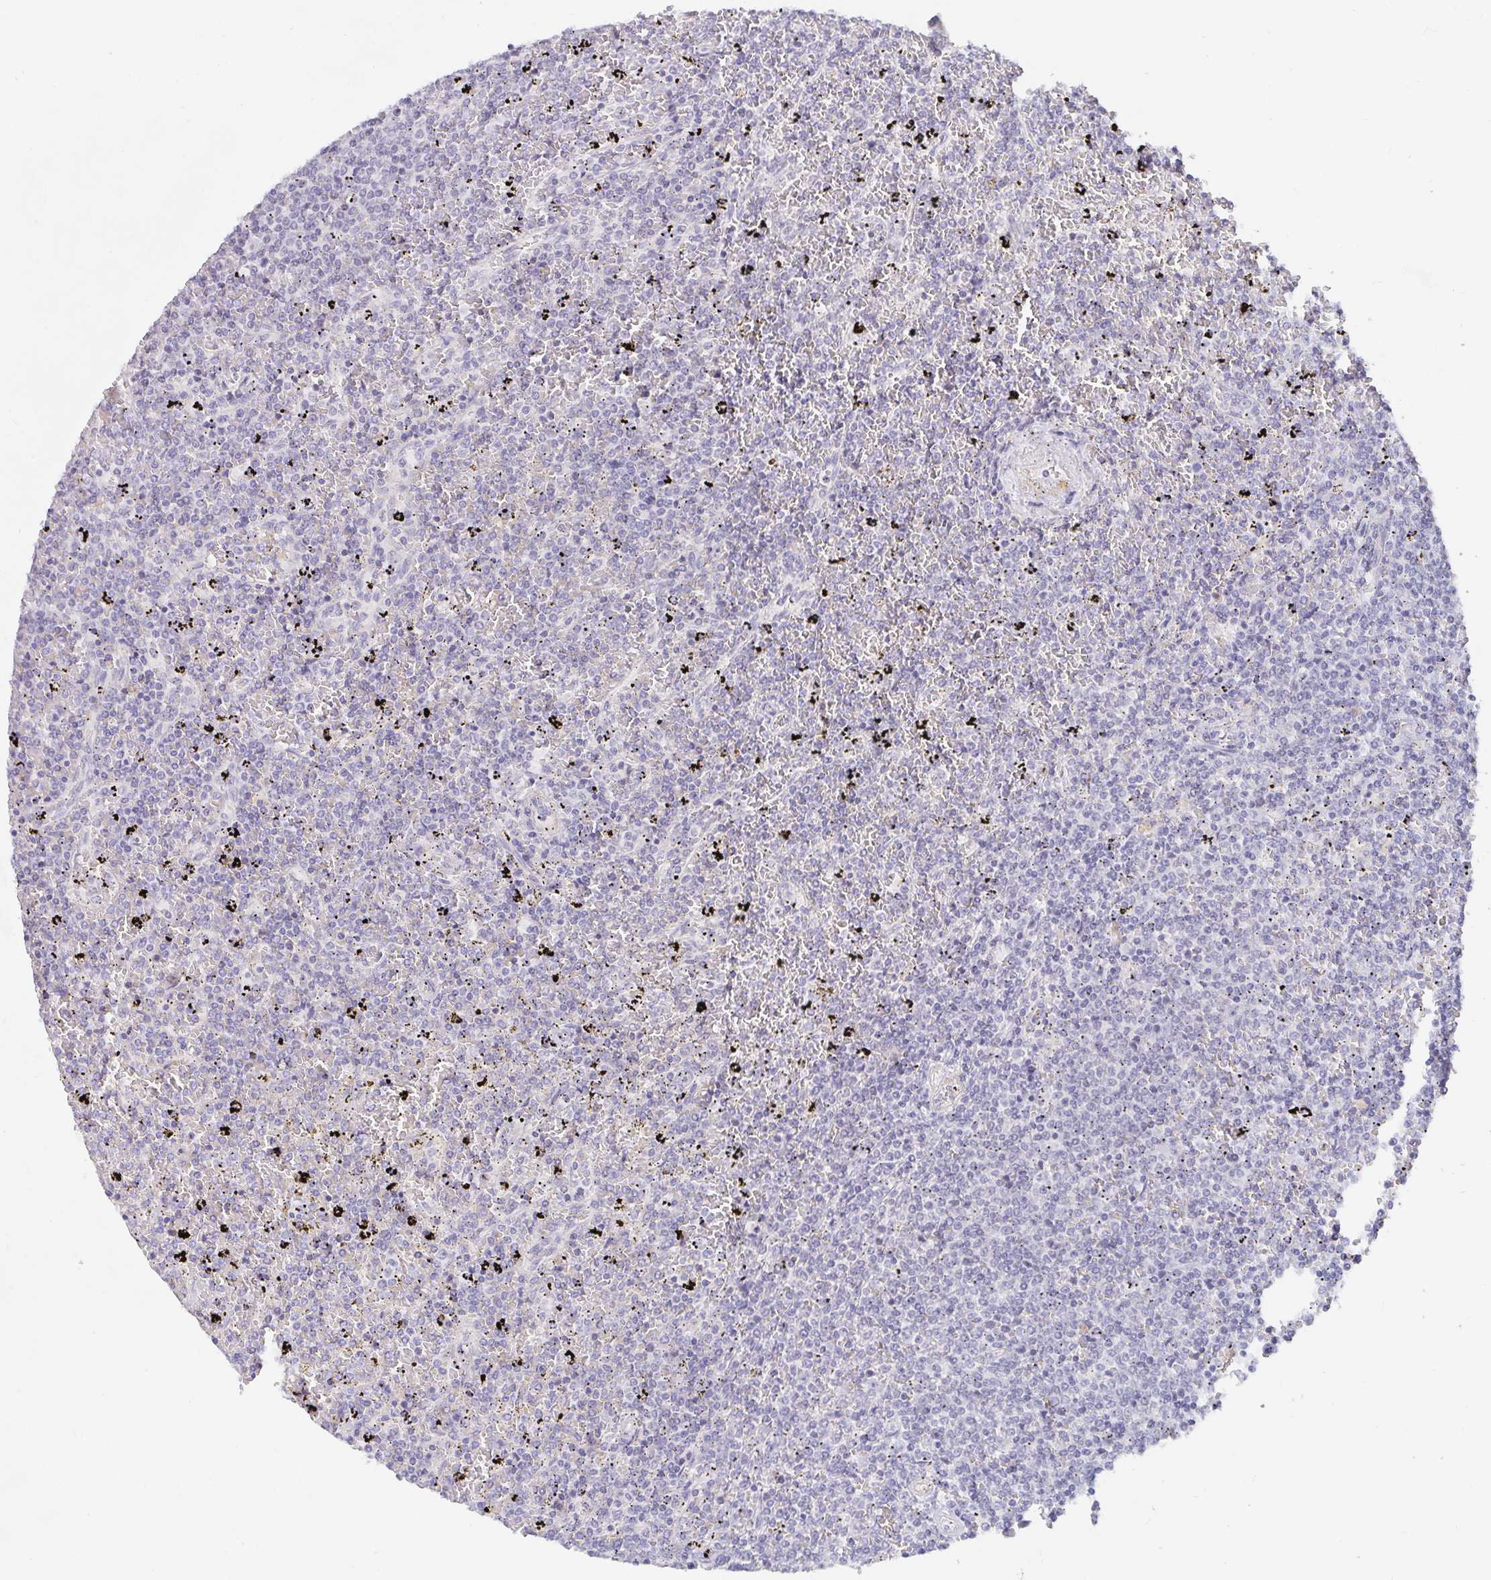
{"staining": {"intensity": "negative", "quantity": "none", "location": "none"}, "tissue": "lymphoma", "cell_type": "Tumor cells", "image_type": "cancer", "snomed": [{"axis": "morphology", "description": "Malignant lymphoma, non-Hodgkin's type, Low grade"}, {"axis": "topography", "description": "Spleen"}], "caption": "DAB (3,3'-diaminobenzidine) immunohistochemical staining of human low-grade malignant lymphoma, non-Hodgkin's type shows no significant positivity in tumor cells. Brightfield microscopy of immunohistochemistry stained with DAB (brown) and hematoxylin (blue), captured at high magnification.", "gene": "PDX1", "patient": {"sex": "female", "age": 77}}